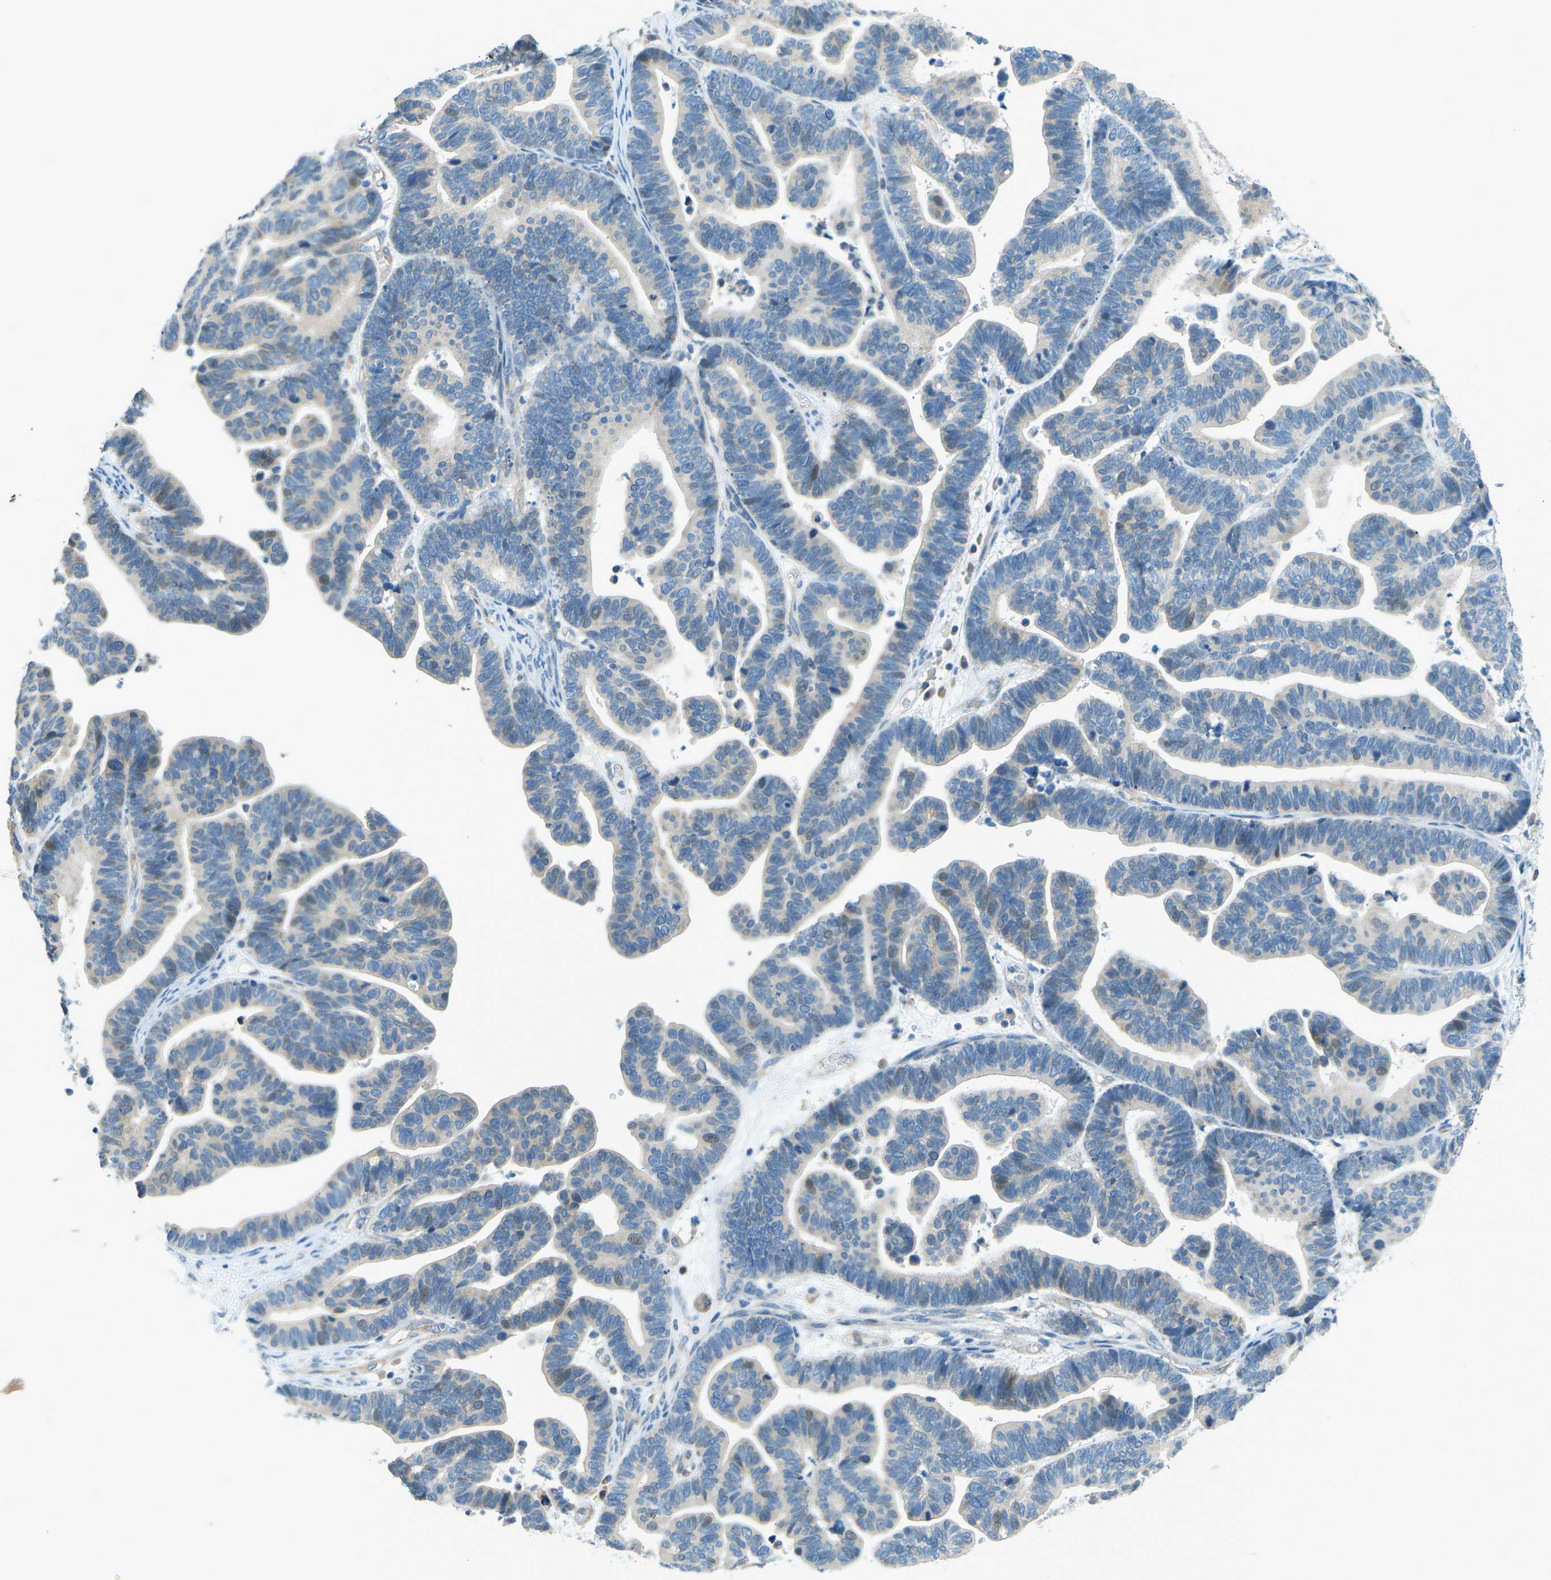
{"staining": {"intensity": "weak", "quantity": "<25%", "location": "nuclear"}, "tissue": "ovarian cancer", "cell_type": "Tumor cells", "image_type": "cancer", "snomed": [{"axis": "morphology", "description": "Cystadenocarcinoma, serous, NOS"}, {"axis": "topography", "description": "Ovary"}], "caption": "The image displays no significant positivity in tumor cells of ovarian cancer (serous cystadenocarcinoma).", "gene": "ZNF367", "patient": {"sex": "female", "age": 56}}